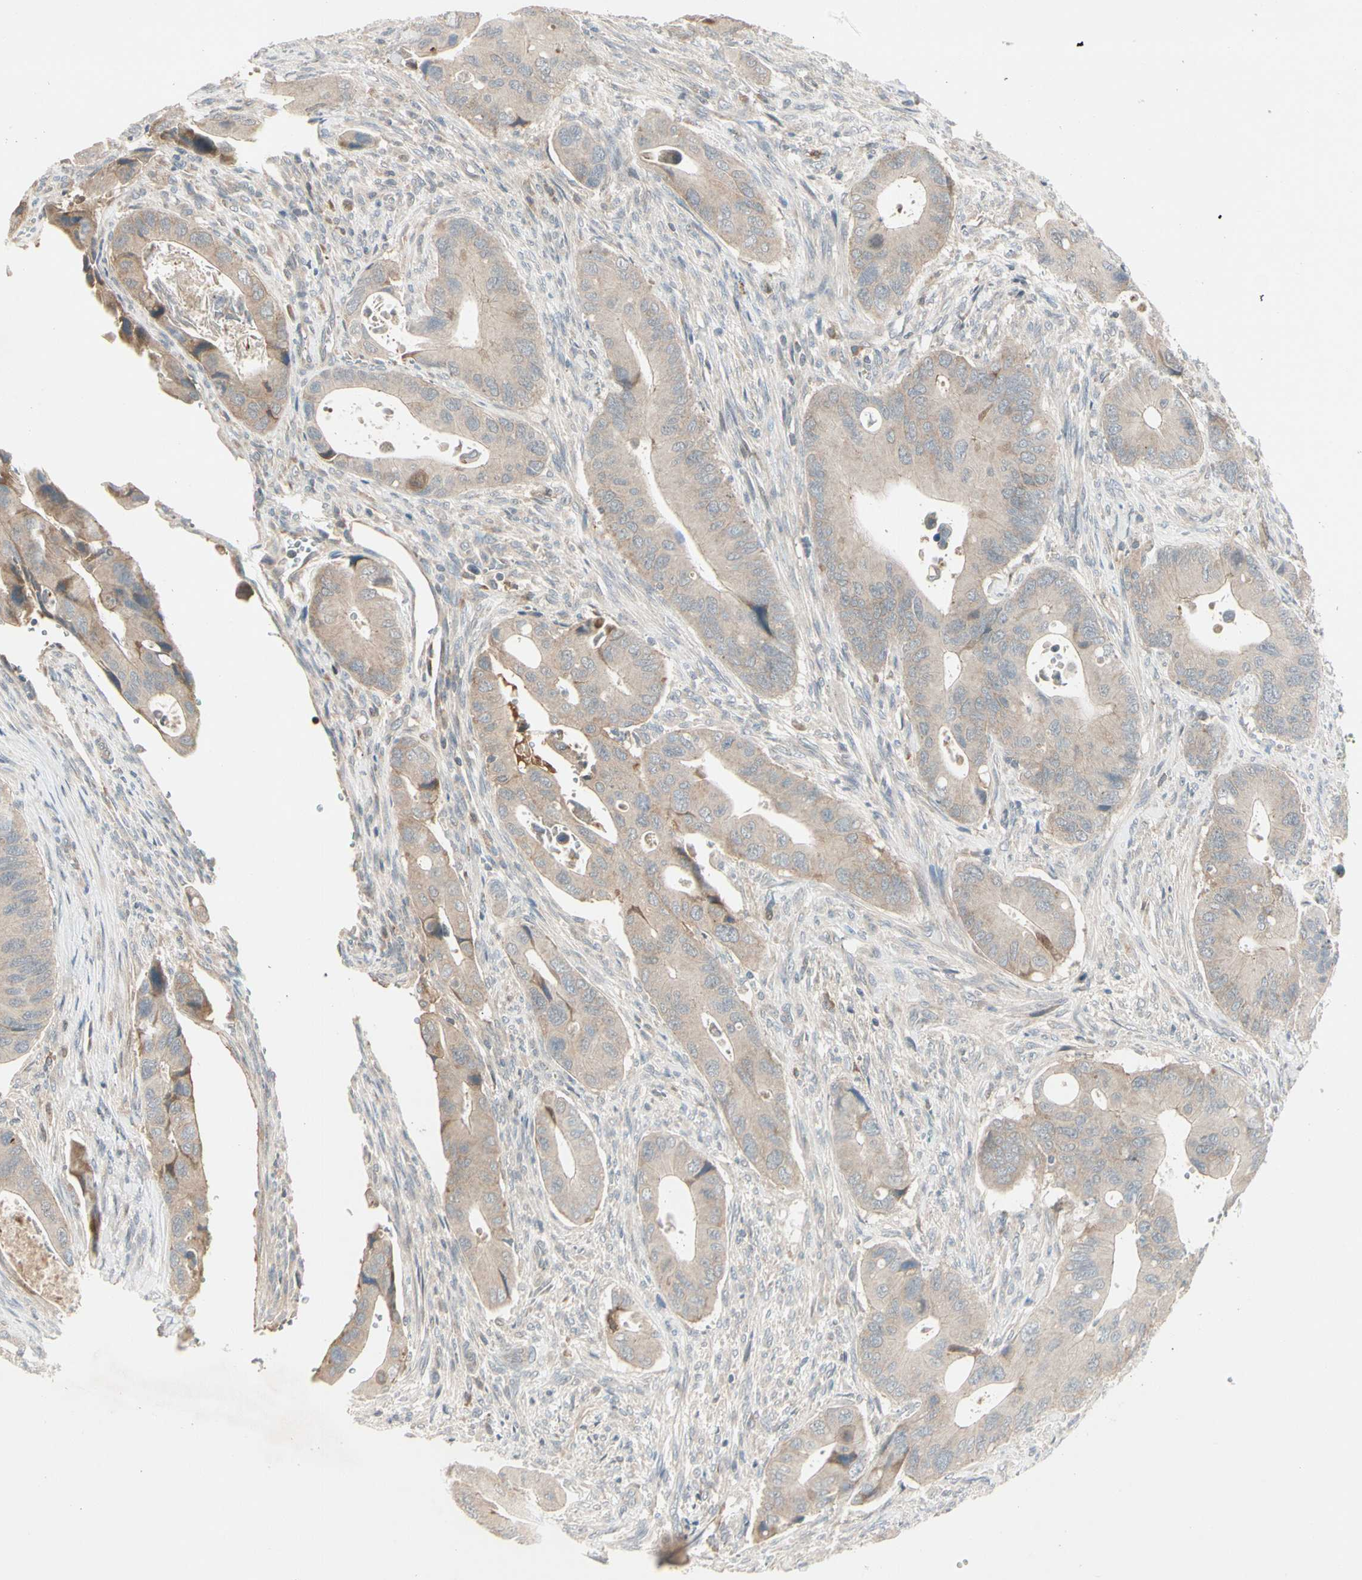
{"staining": {"intensity": "weak", "quantity": ">75%", "location": "cytoplasmic/membranous"}, "tissue": "colorectal cancer", "cell_type": "Tumor cells", "image_type": "cancer", "snomed": [{"axis": "morphology", "description": "Adenocarcinoma, NOS"}, {"axis": "topography", "description": "Rectum"}], "caption": "DAB immunohistochemical staining of human colorectal cancer (adenocarcinoma) shows weak cytoplasmic/membranous protein expression in approximately >75% of tumor cells. The staining was performed using DAB to visualize the protein expression in brown, while the nuclei were stained in blue with hematoxylin (Magnification: 20x).", "gene": "ICAM5", "patient": {"sex": "female", "age": 57}}